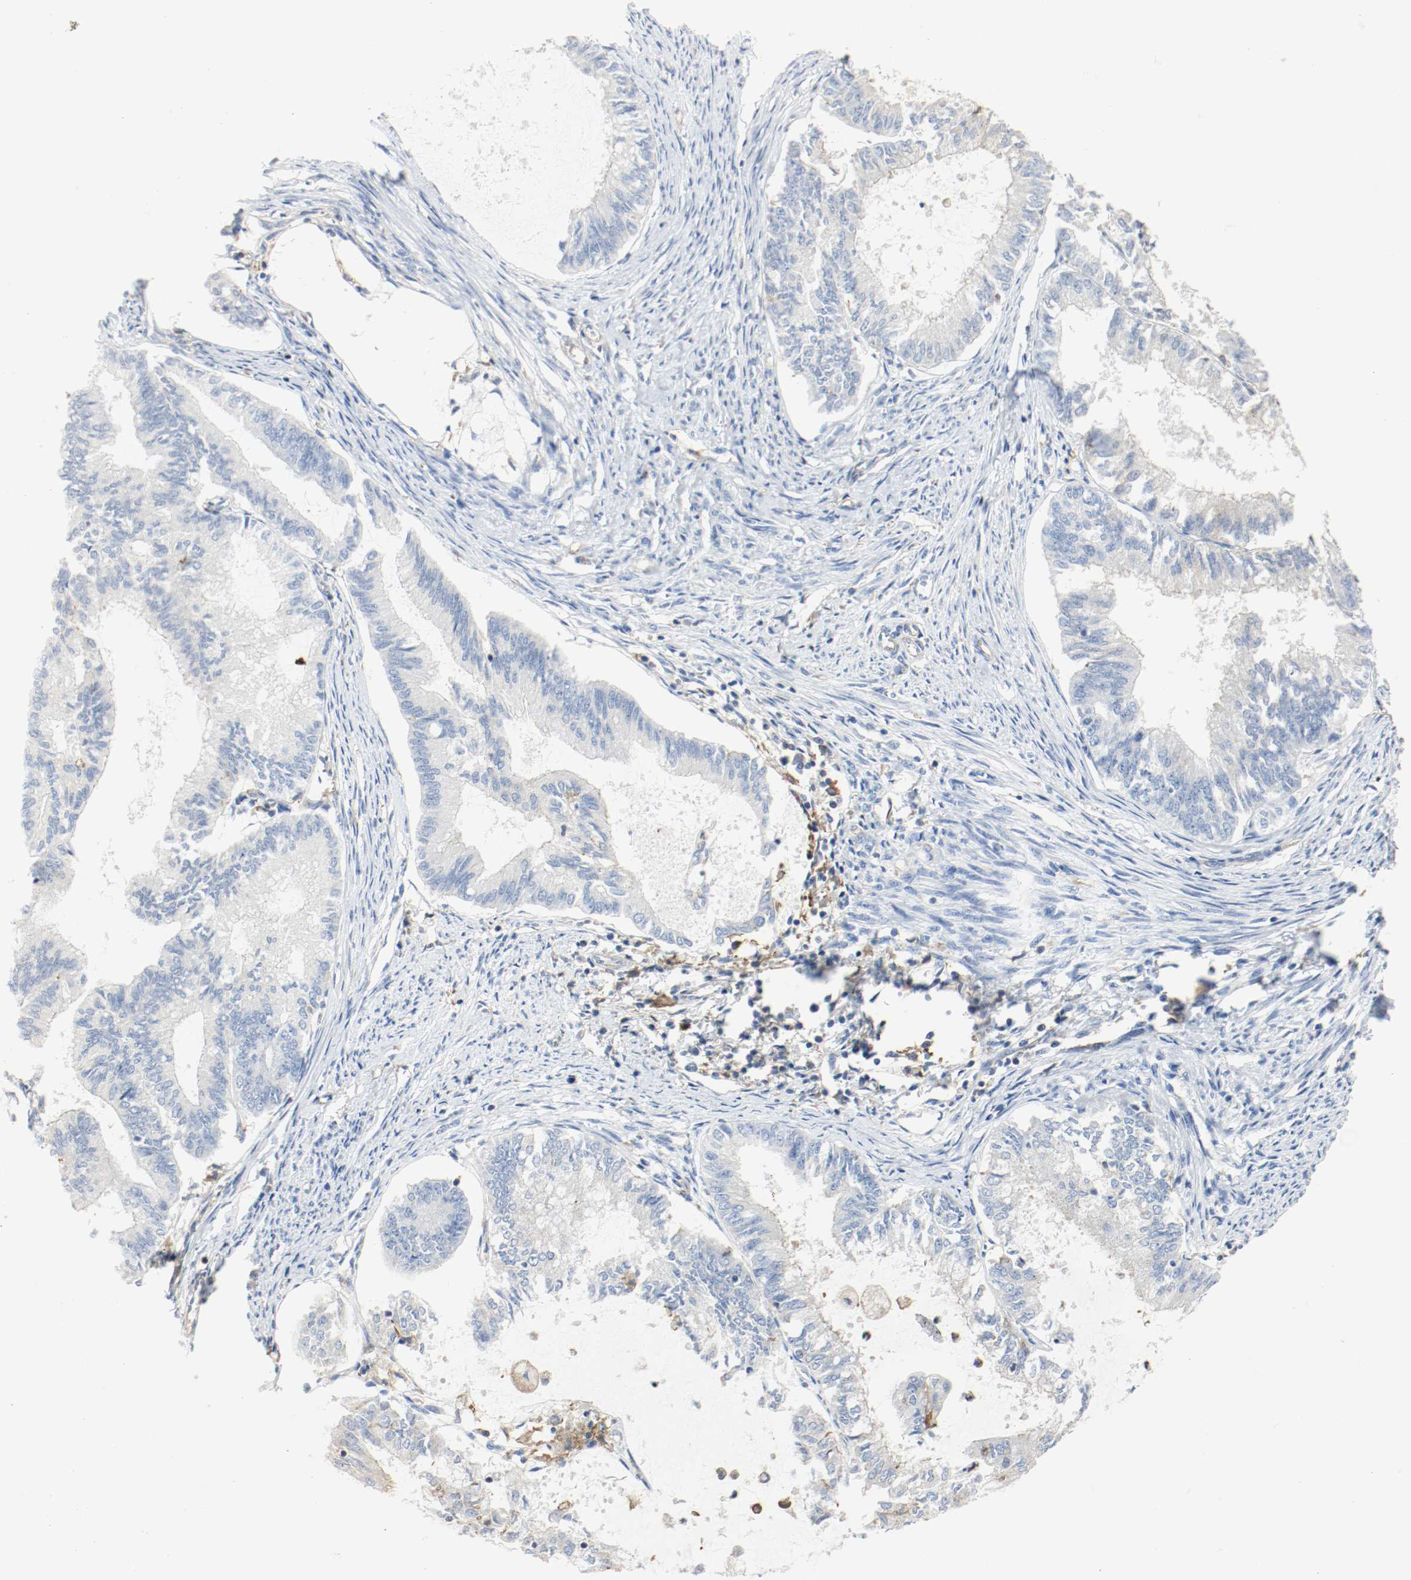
{"staining": {"intensity": "negative", "quantity": "none", "location": "none"}, "tissue": "endometrial cancer", "cell_type": "Tumor cells", "image_type": "cancer", "snomed": [{"axis": "morphology", "description": "Adenocarcinoma, NOS"}, {"axis": "topography", "description": "Endometrium"}], "caption": "The IHC image has no significant positivity in tumor cells of endometrial adenocarcinoma tissue. (DAB (3,3'-diaminobenzidine) IHC, high magnification).", "gene": "ARPC1B", "patient": {"sex": "female", "age": 86}}